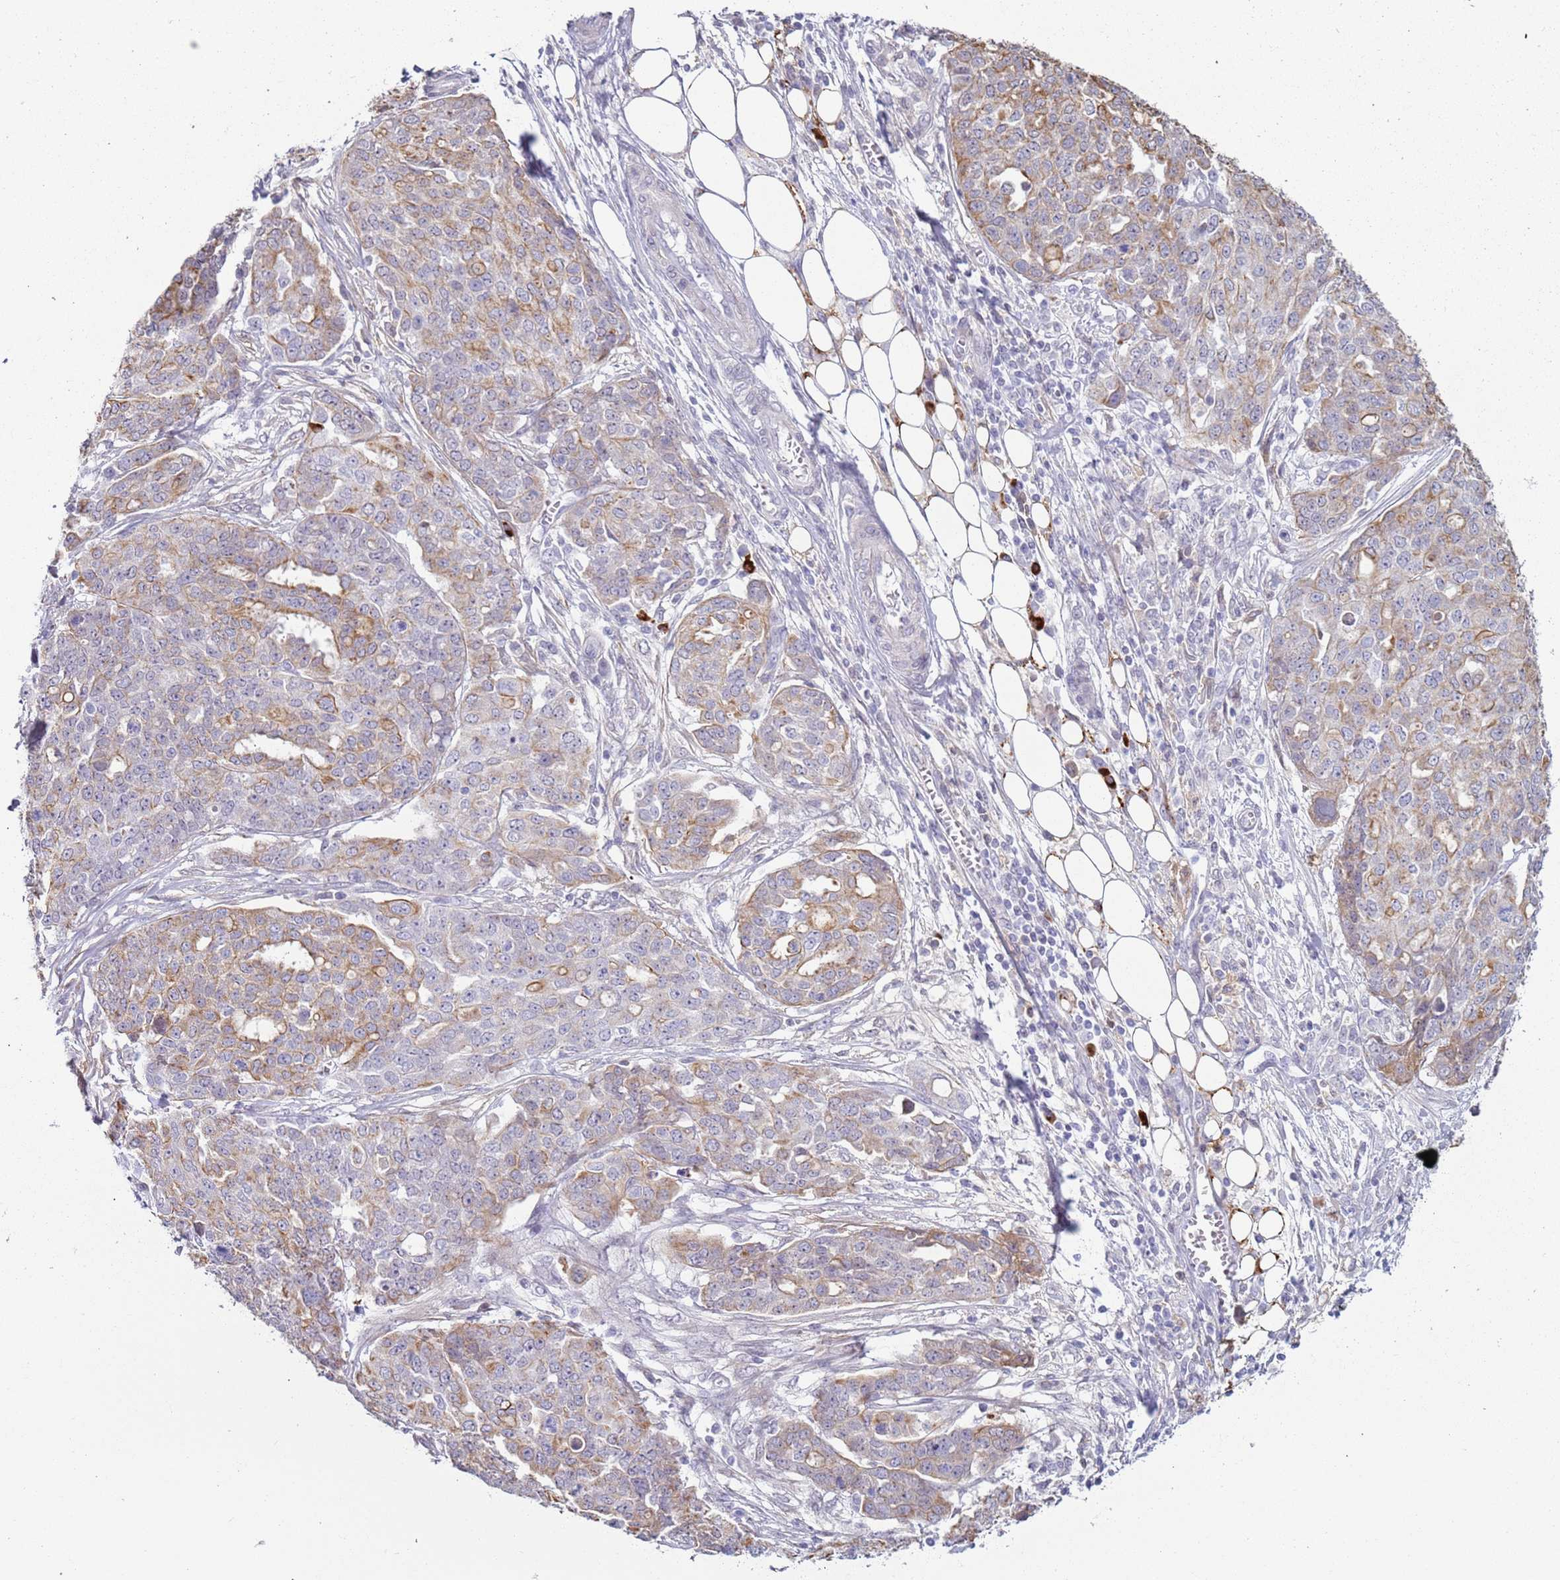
{"staining": {"intensity": "weak", "quantity": "25%-75%", "location": "cytoplasmic/membranous"}, "tissue": "ovarian cancer", "cell_type": "Tumor cells", "image_type": "cancer", "snomed": [{"axis": "morphology", "description": "Cystadenocarcinoma, serous, NOS"}, {"axis": "topography", "description": "Soft tissue"}, {"axis": "topography", "description": "Ovary"}], "caption": "A low amount of weak cytoplasmic/membranous staining is identified in approximately 25%-75% of tumor cells in ovarian cancer tissue.", "gene": "NPAP1", "patient": {"sex": "female", "age": 57}}